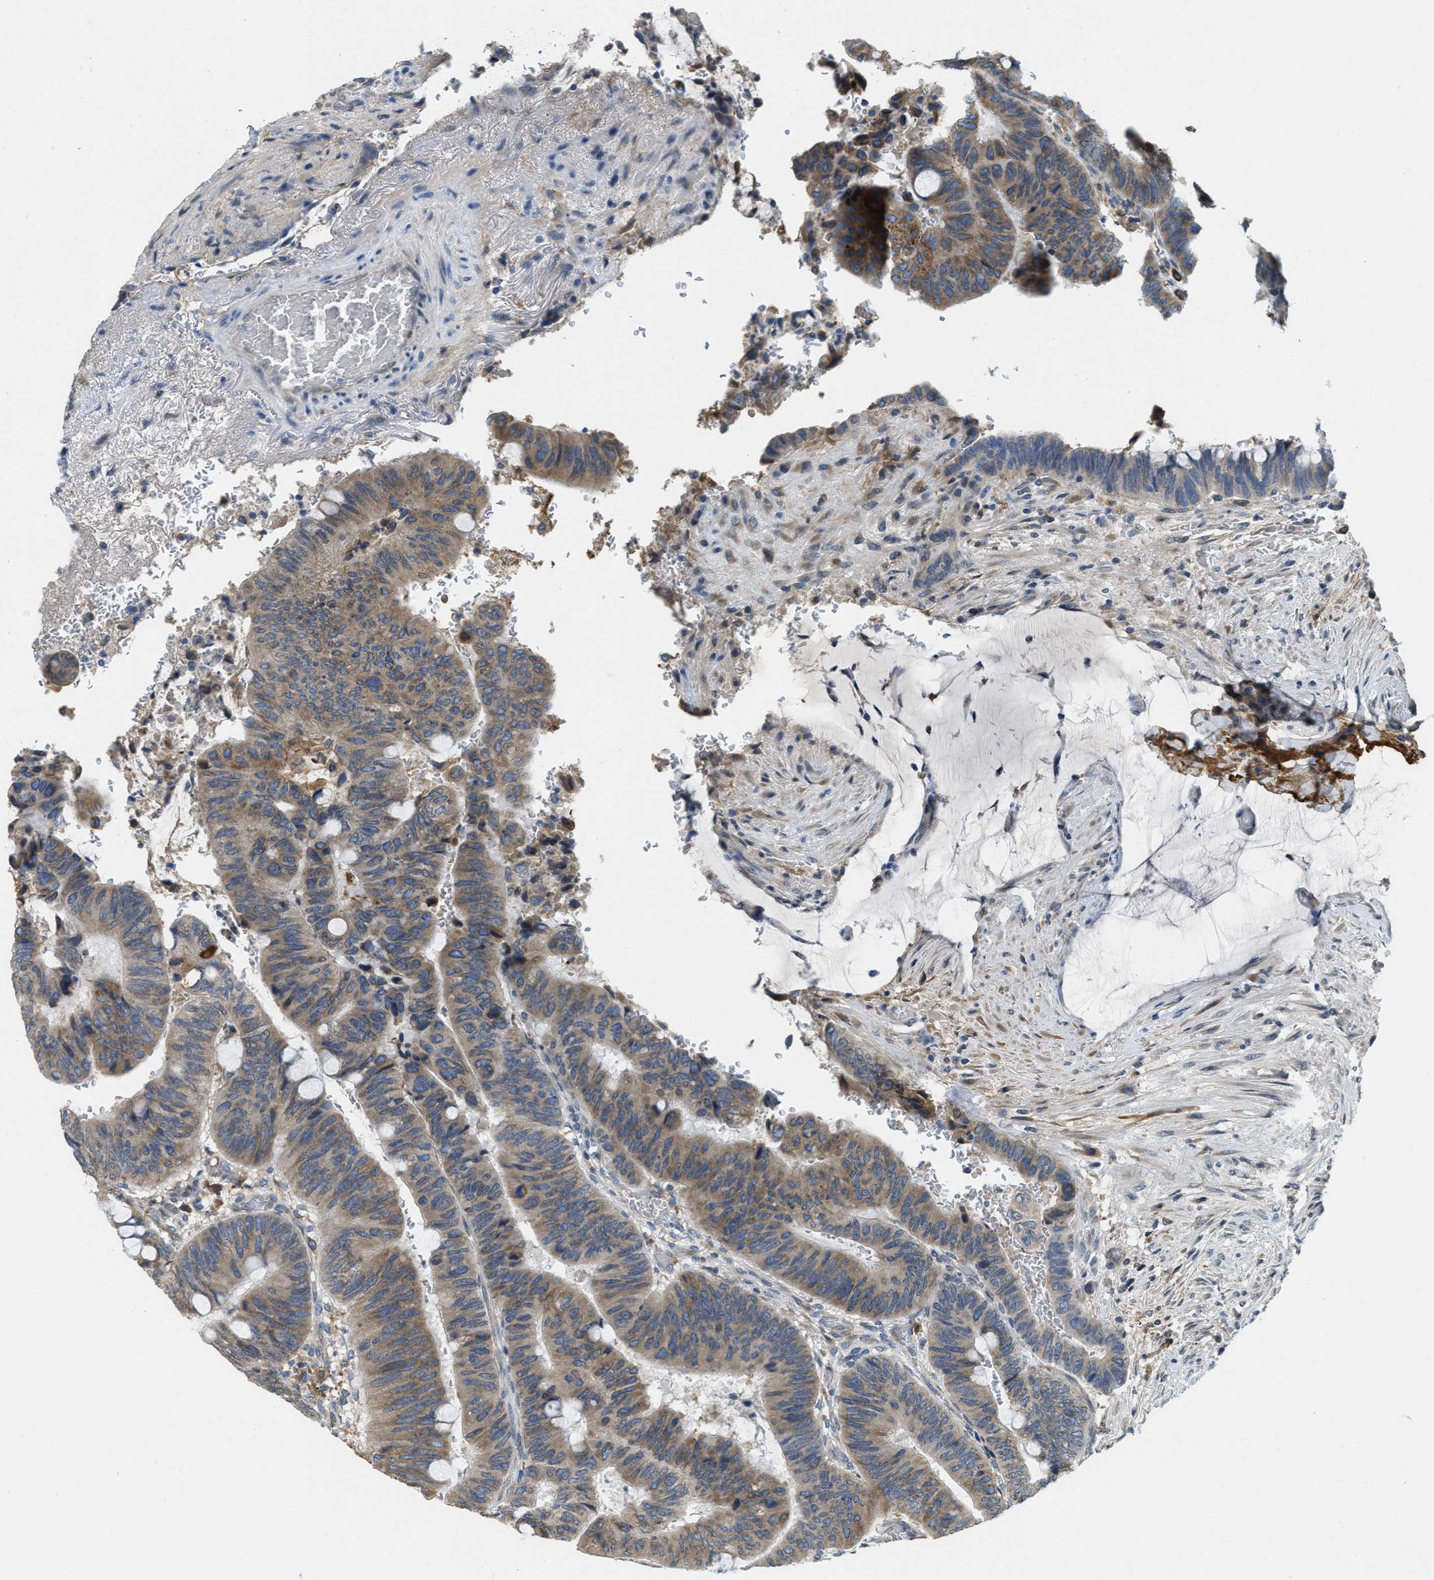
{"staining": {"intensity": "moderate", "quantity": ">75%", "location": "cytoplasmic/membranous"}, "tissue": "colorectal cancer", "cell_type": "Tumor cells", "image_type": "cancer", "snomed": [{"axis": "morphology", "description": "Normal tissue, NOS"}, {"axis": "morphology", "description": "Adenocarcinoma, NOS"}, {"axis": "topography", "description": "Rectum"}], "caption": "A photomicrograph of colorectal adenocarcinoma stained for a protein demonstrates moderate cytoplasmic/membranous brown staining in tumor cells.", "gene": "MPDU1", "patient": {"sex": "male", "age": 92}}